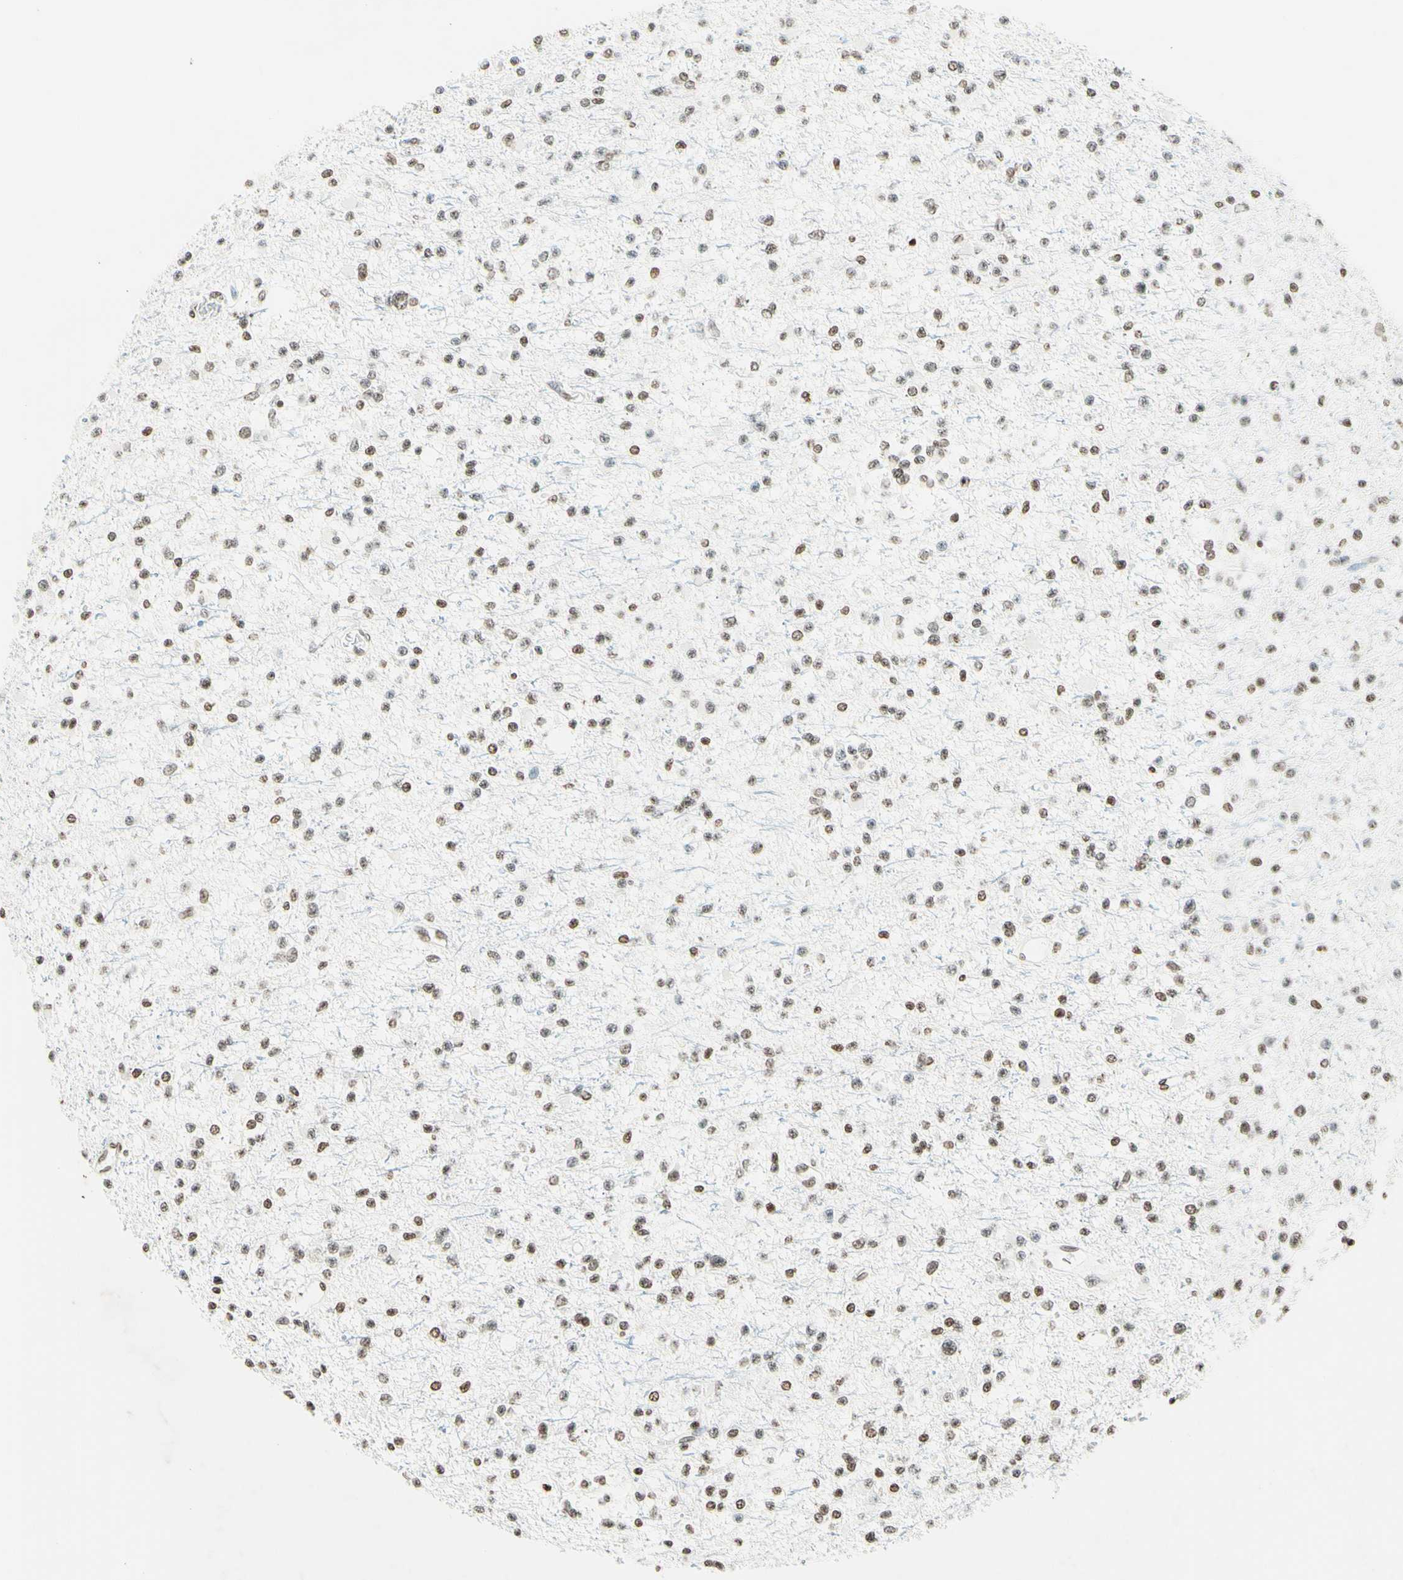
{"staining": {"intensity": "weak", "quantity": "25%-75%", "location": "nuclear"}, "tissue": "glioma", "cell_type": "Tumor cells", "image_type": "cancer", "snomed": [{"axis": "morphology", "description": "Glioma, malignant, Low grade"}, {"axis": "topography", "description": "Brain"}], "caption": "Immunohistochemistry (IHC) histopathology image of neoplastic tissue: human glioma stained using IHC exhibits low levels of weak protein expression localized specifically in the nuclear of tumor cells, appearing as a nuclear brown color.", "gene": "MSH2", "patient": {"sex": "female", "age": 22}}